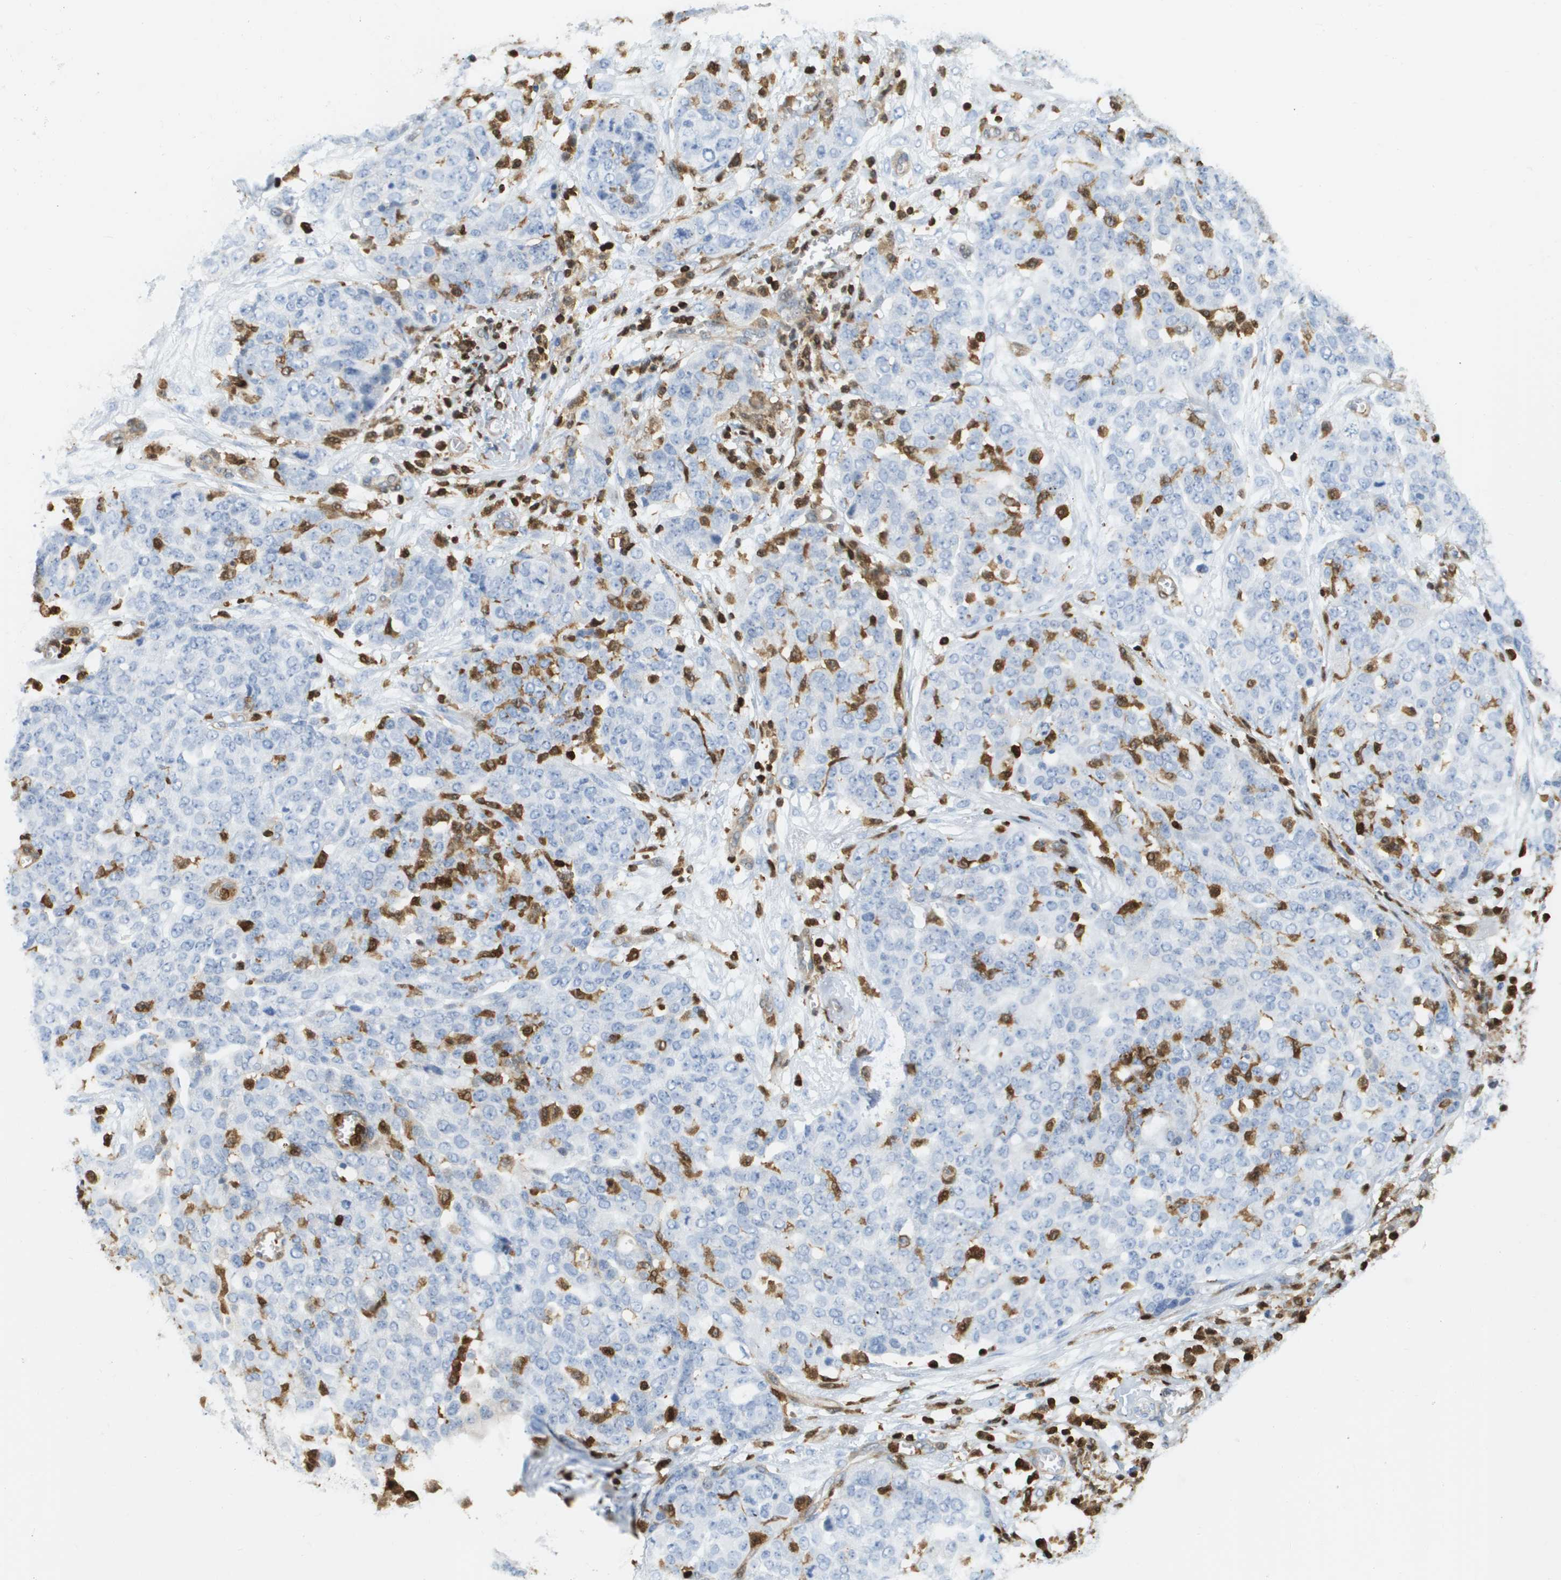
{"staining": {"intensity": "negative", "quantity": "none", "location": "none"}, "tissue": "ovarian cancer", "cell_type": "Tumor cells", "image_type": "cancer", "snomed": [{"axis": "morphology", "description": "Cystadenocarcinoma, serous, NOS"}, {"axis": "topography", "description": "Soft tissue"}, {"axis": "topography", "description": "Ovary"}], "caption": "Immunohistochemistry of serous cystadenocarcinoma (ovarian) exhibits no positivity in tumor cells.", "gene": "DOCK5", "patient": {"sex": "female", "age": 57}}